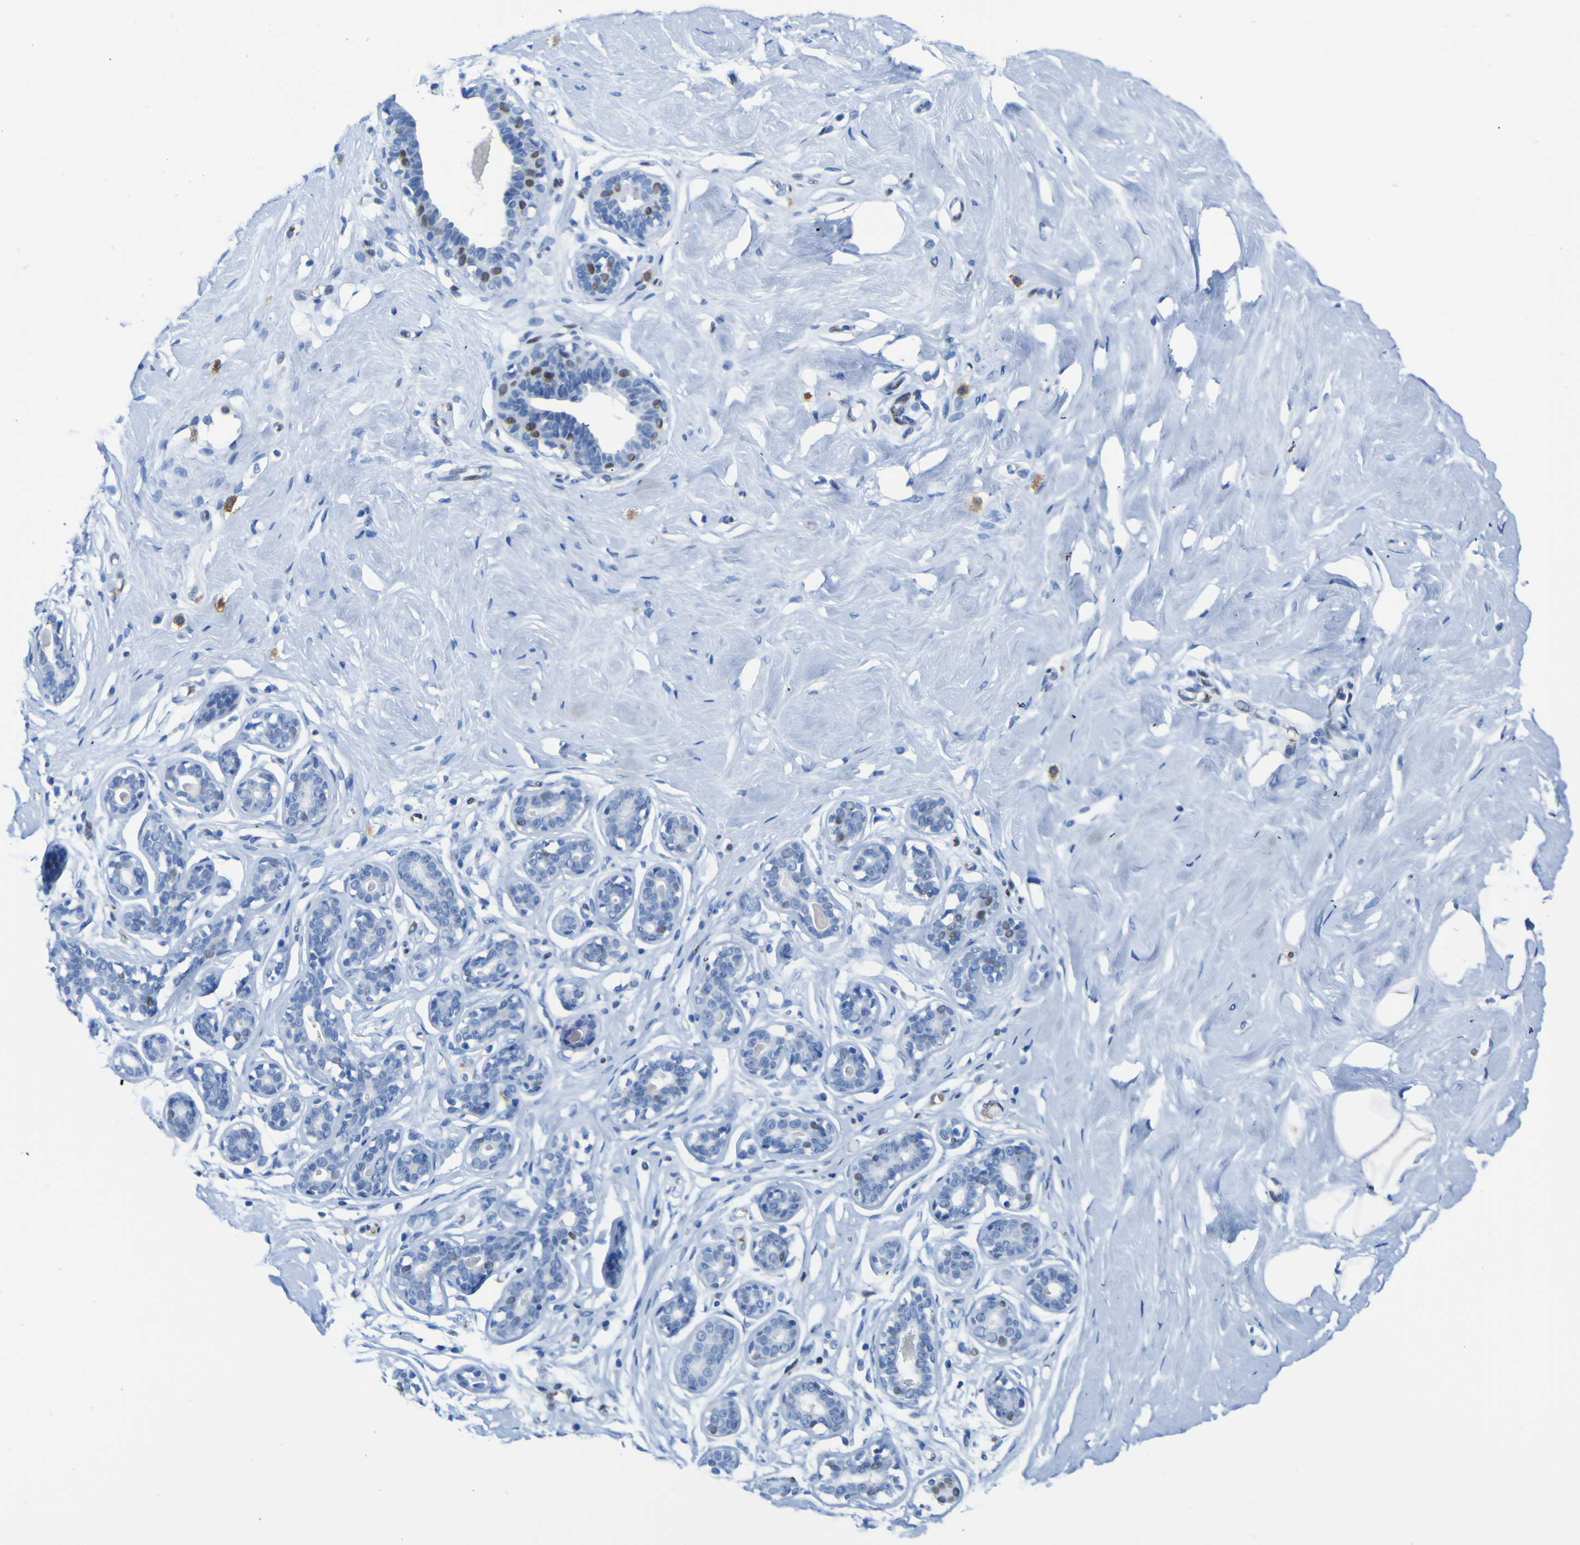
{"staining": {"intensity": "moderate", "quantity": "<25%", "location": "cytoplasmic/membranous"}, "tissue": "breast", "cell_type": "Adipocytes", "image_type": "normal", "snomed": [{"axis": "morphology", "description": "Normal tissue, NOS"}, {"axis": "topography", "description": "Breast"}], "caption": "A photomicrograph of human breast stained for a protein demonstrates moderate cytoplasmic/membranous brown staining in adipocytes. The protein of interest is stained brown, and the nuclei are stained in blue (DAB IHC with brightfield microscopy, high magnification).", "gene": "DACH1", "patient": {"sex": "female", "age": 23}}